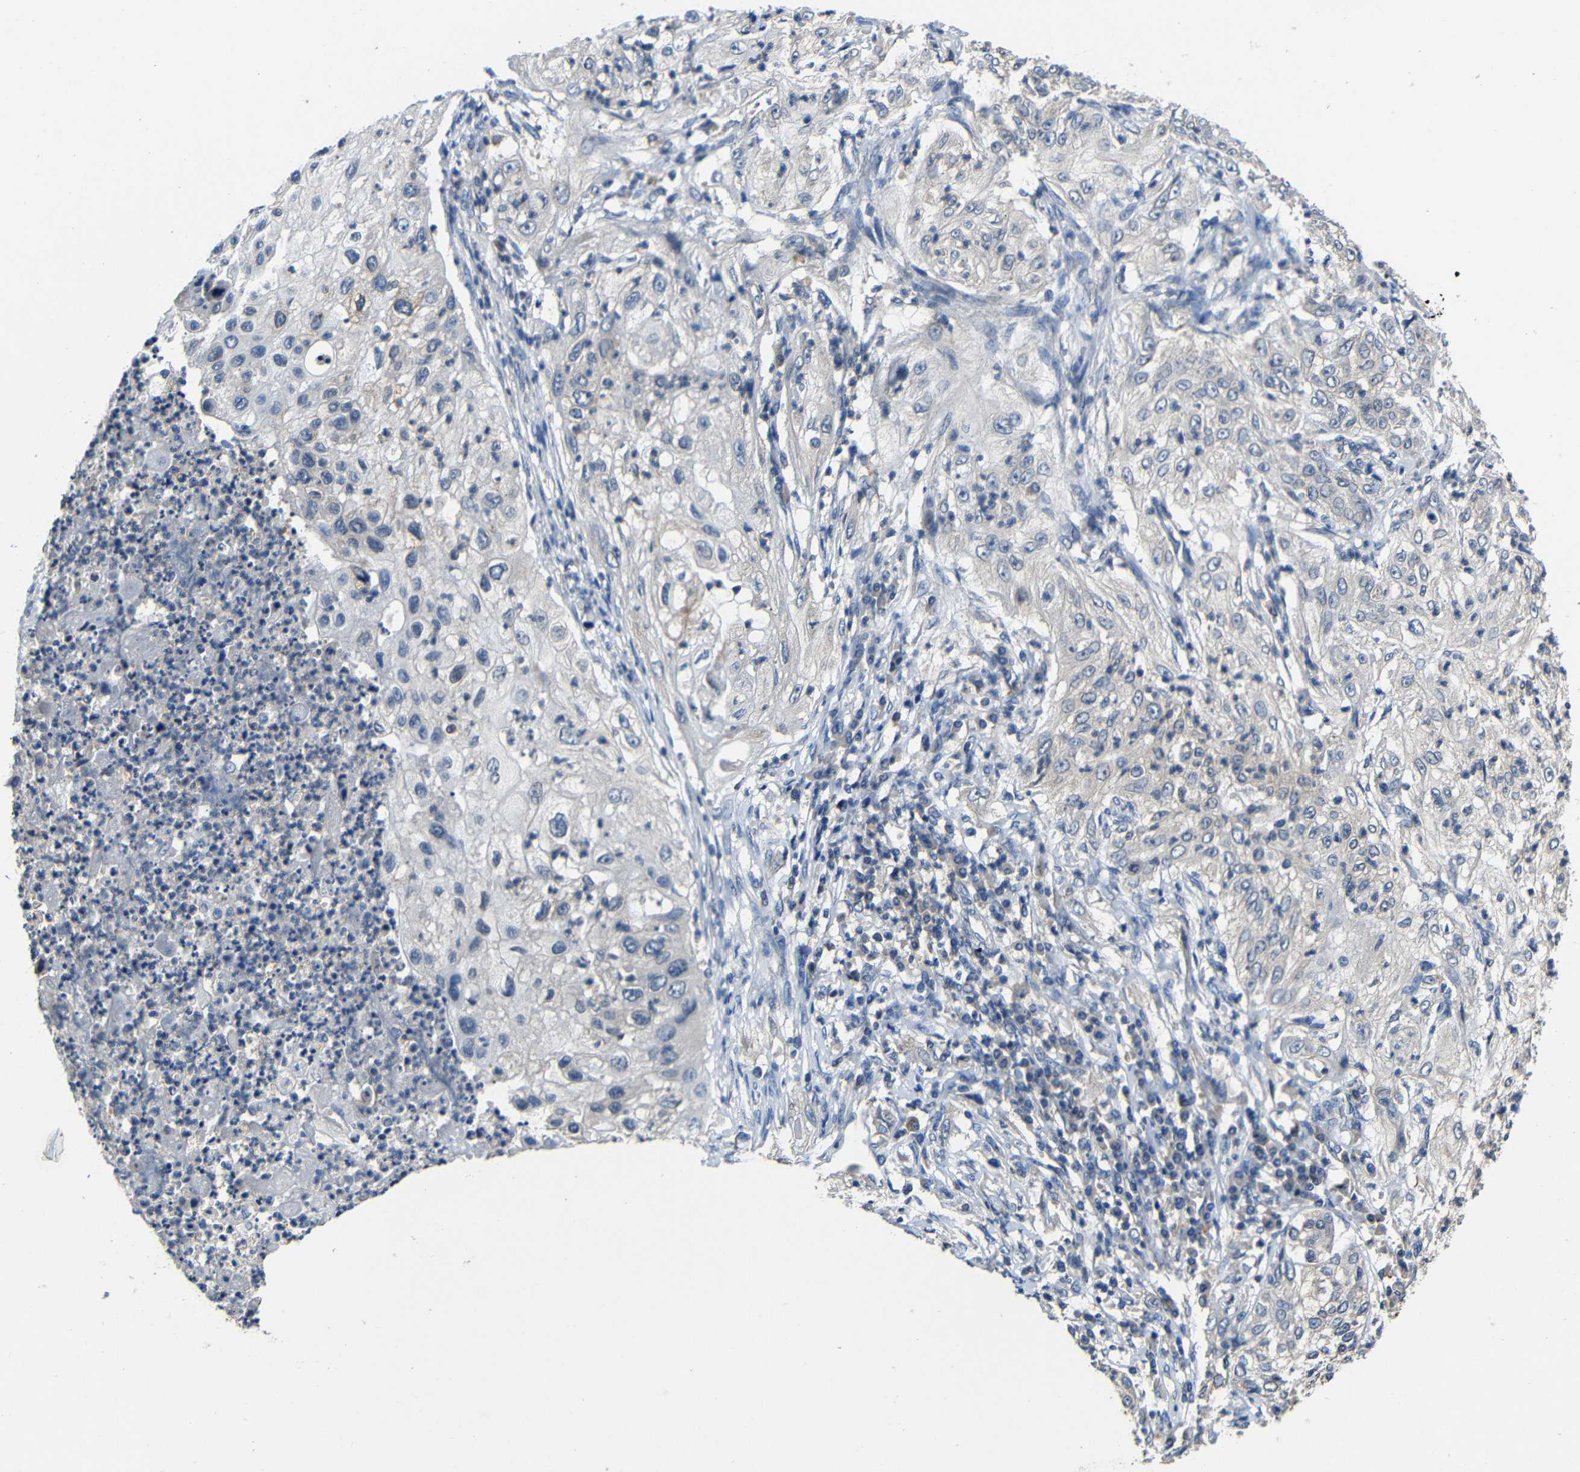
{"staining": {"intensity": "negative", "quantity": "none", "location": "none"}, "tissue": "lung cancer", "cell_type": "Tumor cells", "image_type": "cancer", "snomed": [{"axis": "morphology", "description": "Inflammation, NOS"}, {"axis": "morphology", "description": "Squamous cell carcinoma, NOS"}, {"axis": "topography", "description": "Lymph node"}, {"axis": "topography", "description": "Soft tissue"}, {"axis": "topography", "description": "Lung"}], "caption": "Immunohistochemistry (IHC) image of neoplastic tissue: squamous cell carcinoma (lung) stained with DAB demonstrates no significant protein expression in tumor cells.", "gene": "C6orf89", "patient": {"sex": "male", "age": 66}}